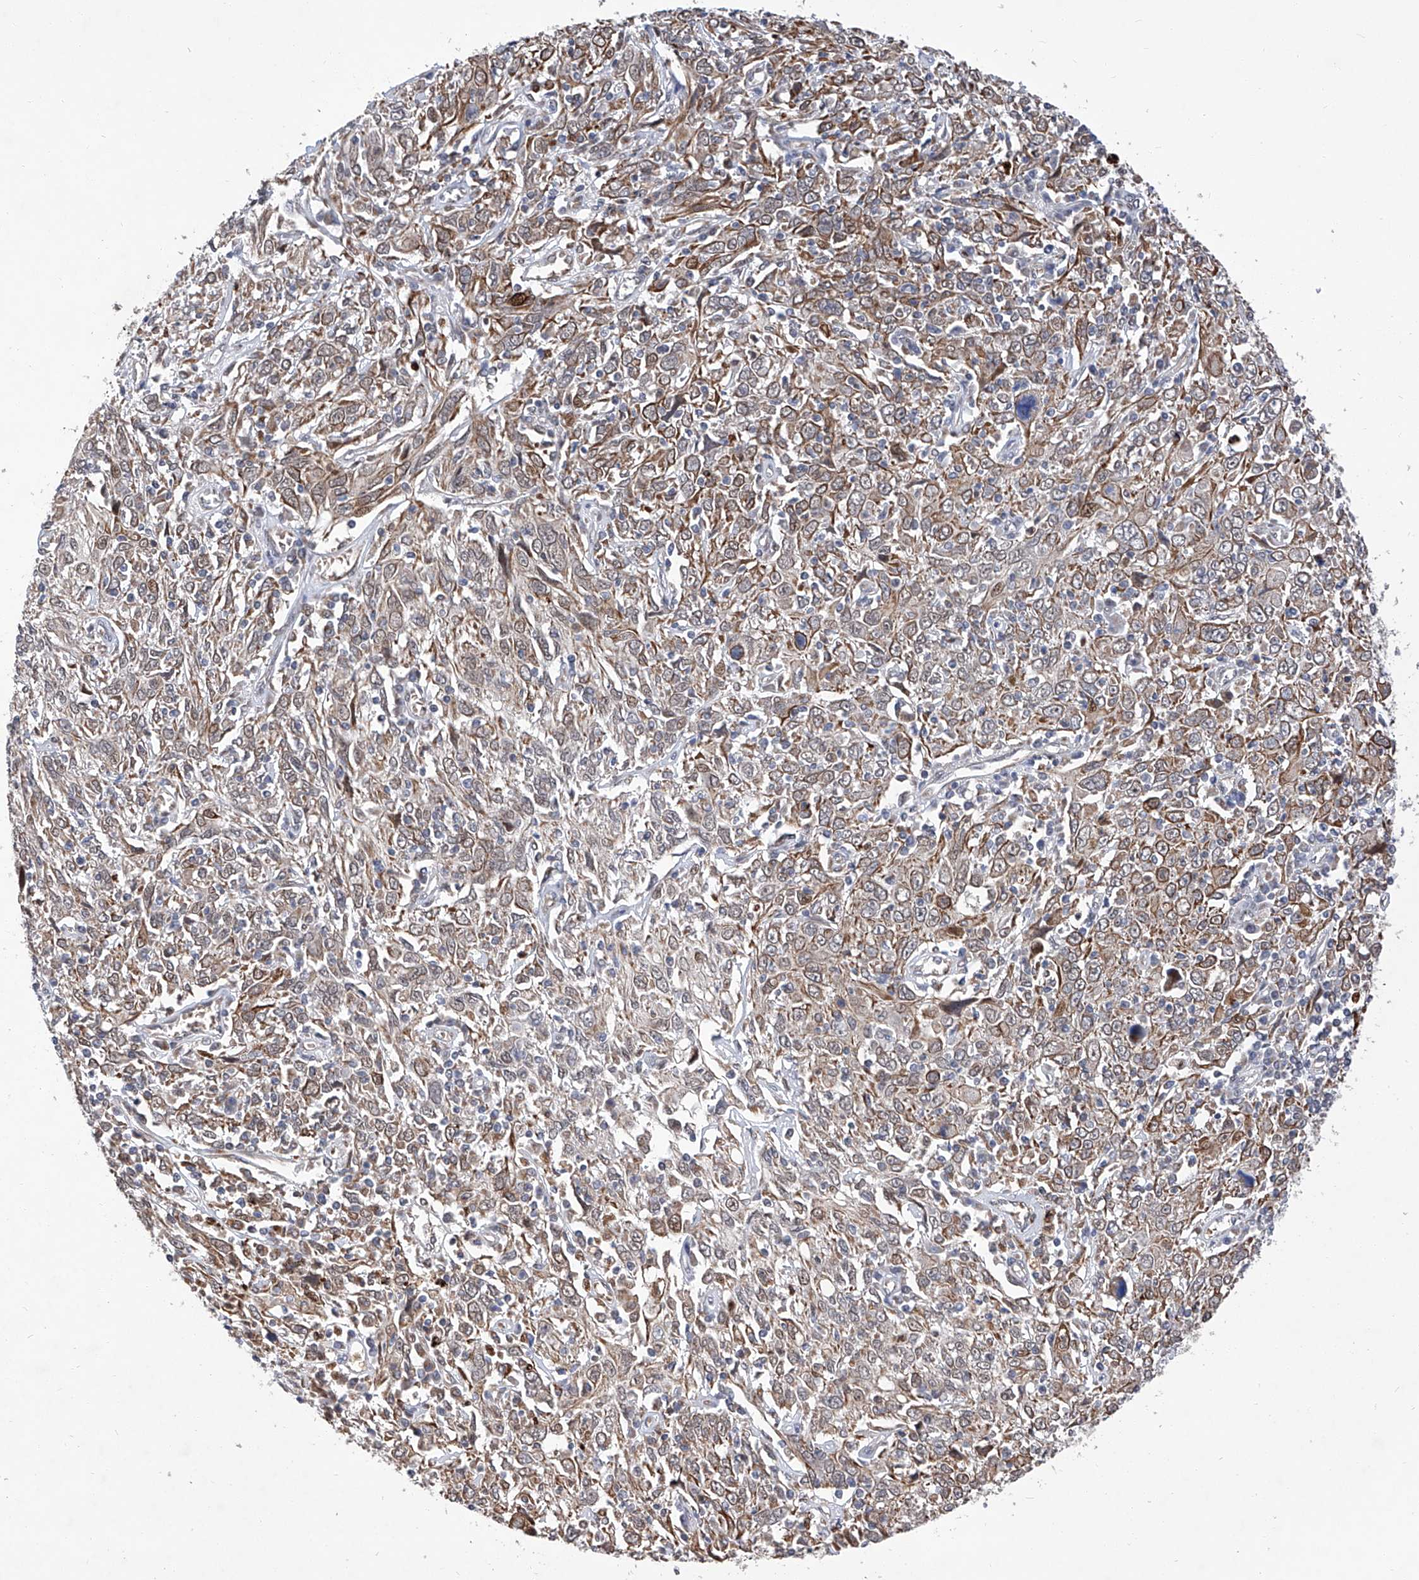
{"staining": {"intensity": "moderate", "quantity": ">75%", "location": "cytoplasmic/membranous"}, "tissue": "cervical cancer", "cell_type": "Tumor cells", "image_type": "cancer", "snomed": [{"axis": "morphology", "description": "Squamous cell carcinoma, NOS"}, {"axis": "topography", "description": "Cervix"}], "caption": "This is a histology image of immunohistochemistry staining of cervical cancer (squamous cell carcinoma), which shows moderate staining in the cytoplasmic/membranous of tumor cells.", "gene": "FARP2", "patient": {"sex": "female", "age": 46}}